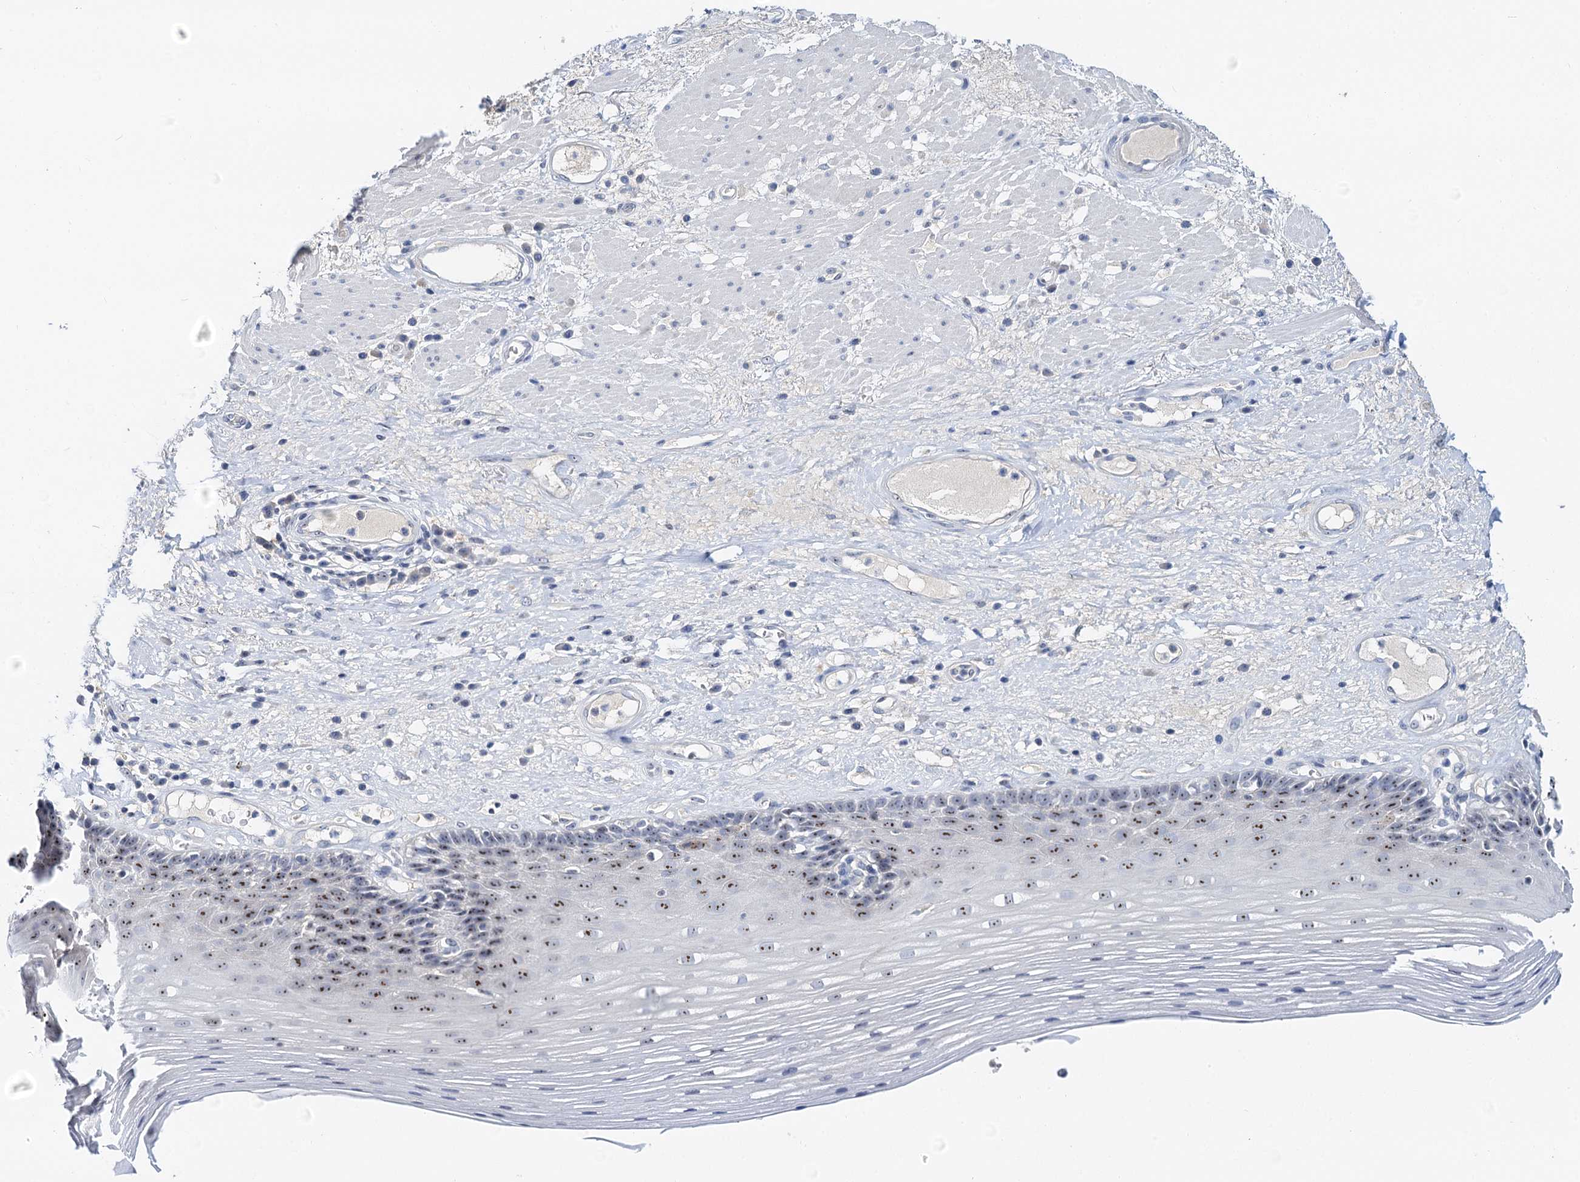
{"staining": {"intensity": "moderate", "quantity": "25%-75%", "location": "nuclear"}, "tissue": "esophagus", "cell_type": "Squamous epithelial cells", "image_type": "normal", "snomed": [{"axis": "morphology", "description": "Normal tissue, NOS"}, {"axis": "topography", "description": "Esophagus"}], "caption": "Brown immunohistochemical staining in unremarkable human esophagus displays moderate nuclear staining in about 25%-75% of squamous epithelial cells. (DAB = brown stain, brightfield microscopy at high magnification).", "gene": "NOP2", "patient": {"sex": "male", "age": 62}}